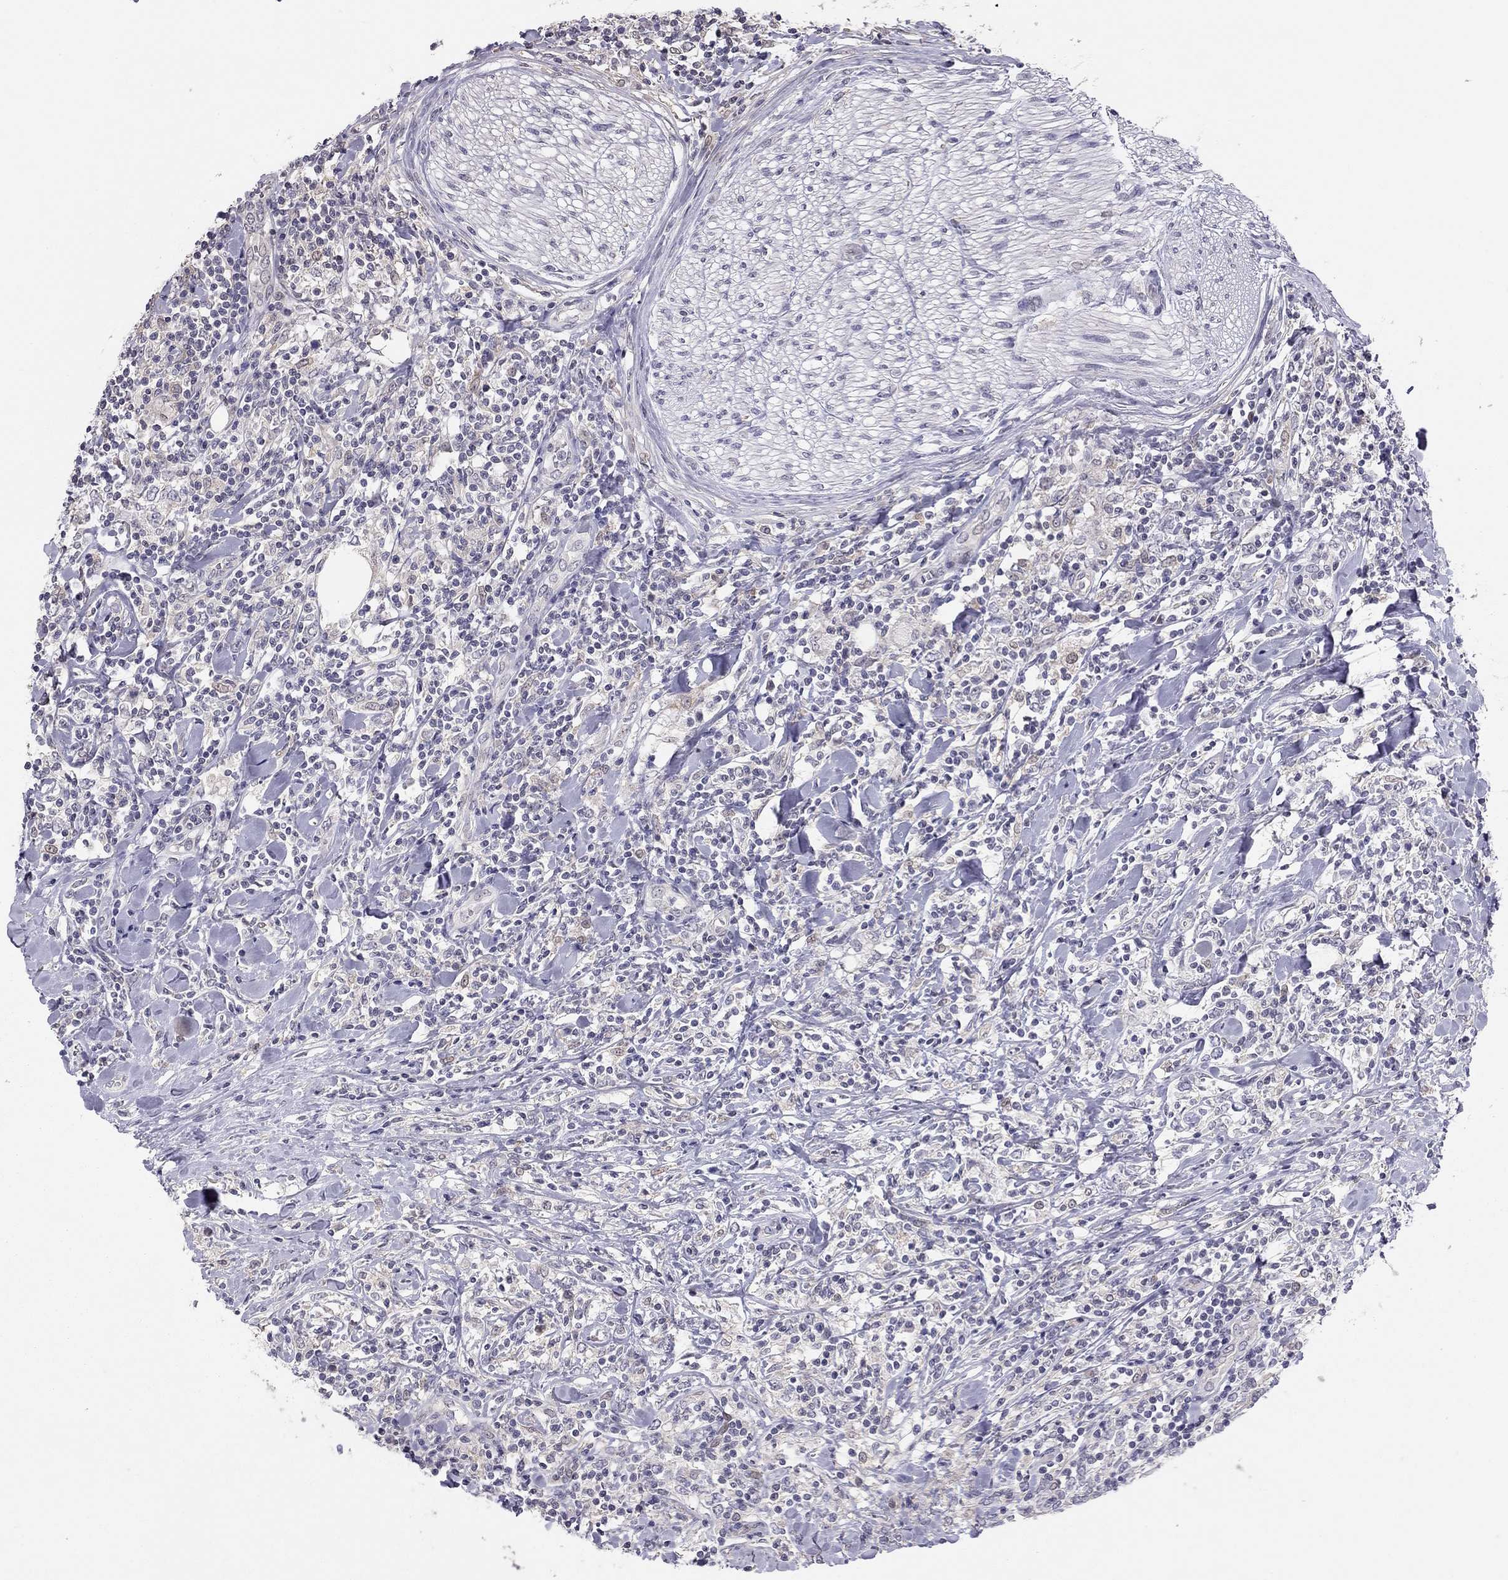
{"staining": {"intensity": "negative", "quantity": "none", "location": "none"}, "tissue": "lymphoma", "cell_type": "Tumor cells", "image_type": "cancer", "snomed": [{"axis": "morphology", "description": "Malignant lymphoma, non-Hodgkin's type, High grade"}, {"axis": "topography", "description": "Lymph node"}], "caption": "Tumor cells show no significant staining in lymphoma.", "gene": "HSF2BP", "patient": {"sex": "female", "age": 84}}